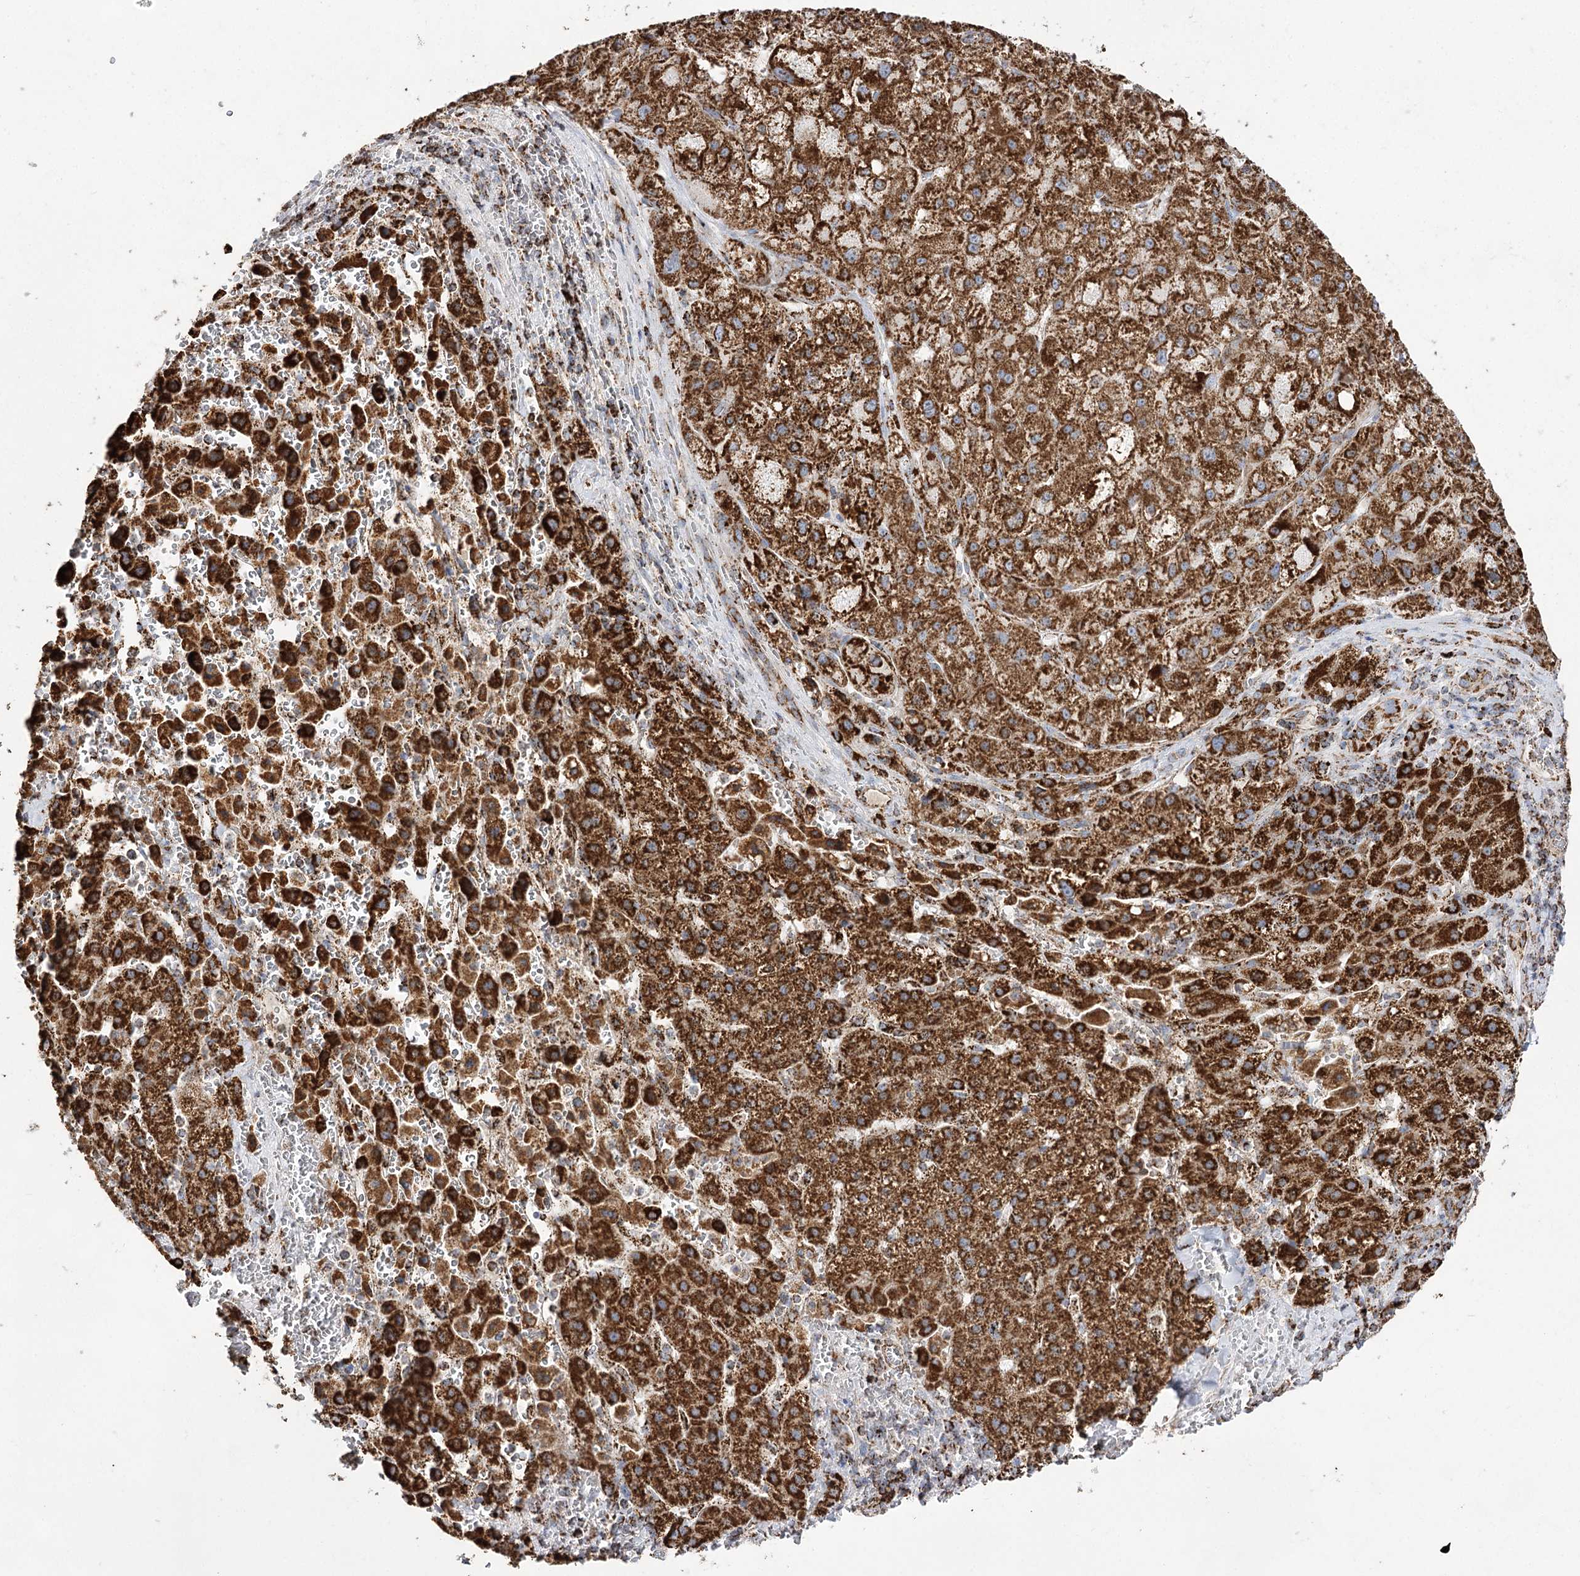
{"staining": {"intensity": "strong", "quantity": ">75%", "location": "cytoplasmic/membranous"}, "tissue": "liver cancer", "cell_type": "Tumor cells", "image_type": "cancer", "snomed": [{"axis": "morphology", "description": "Carcinoma, Hepatocellular, NOS"}, {"axis": "topography", "description": "Liver"}], "caption": "Liver cancer was stained to show a protein in brown. There is high levels of strong cytoplasmic/membranous staining in approximately >75% of tumor cells.", "gene": "NADK2", "patient": {"sex": "male", "age": 57}}